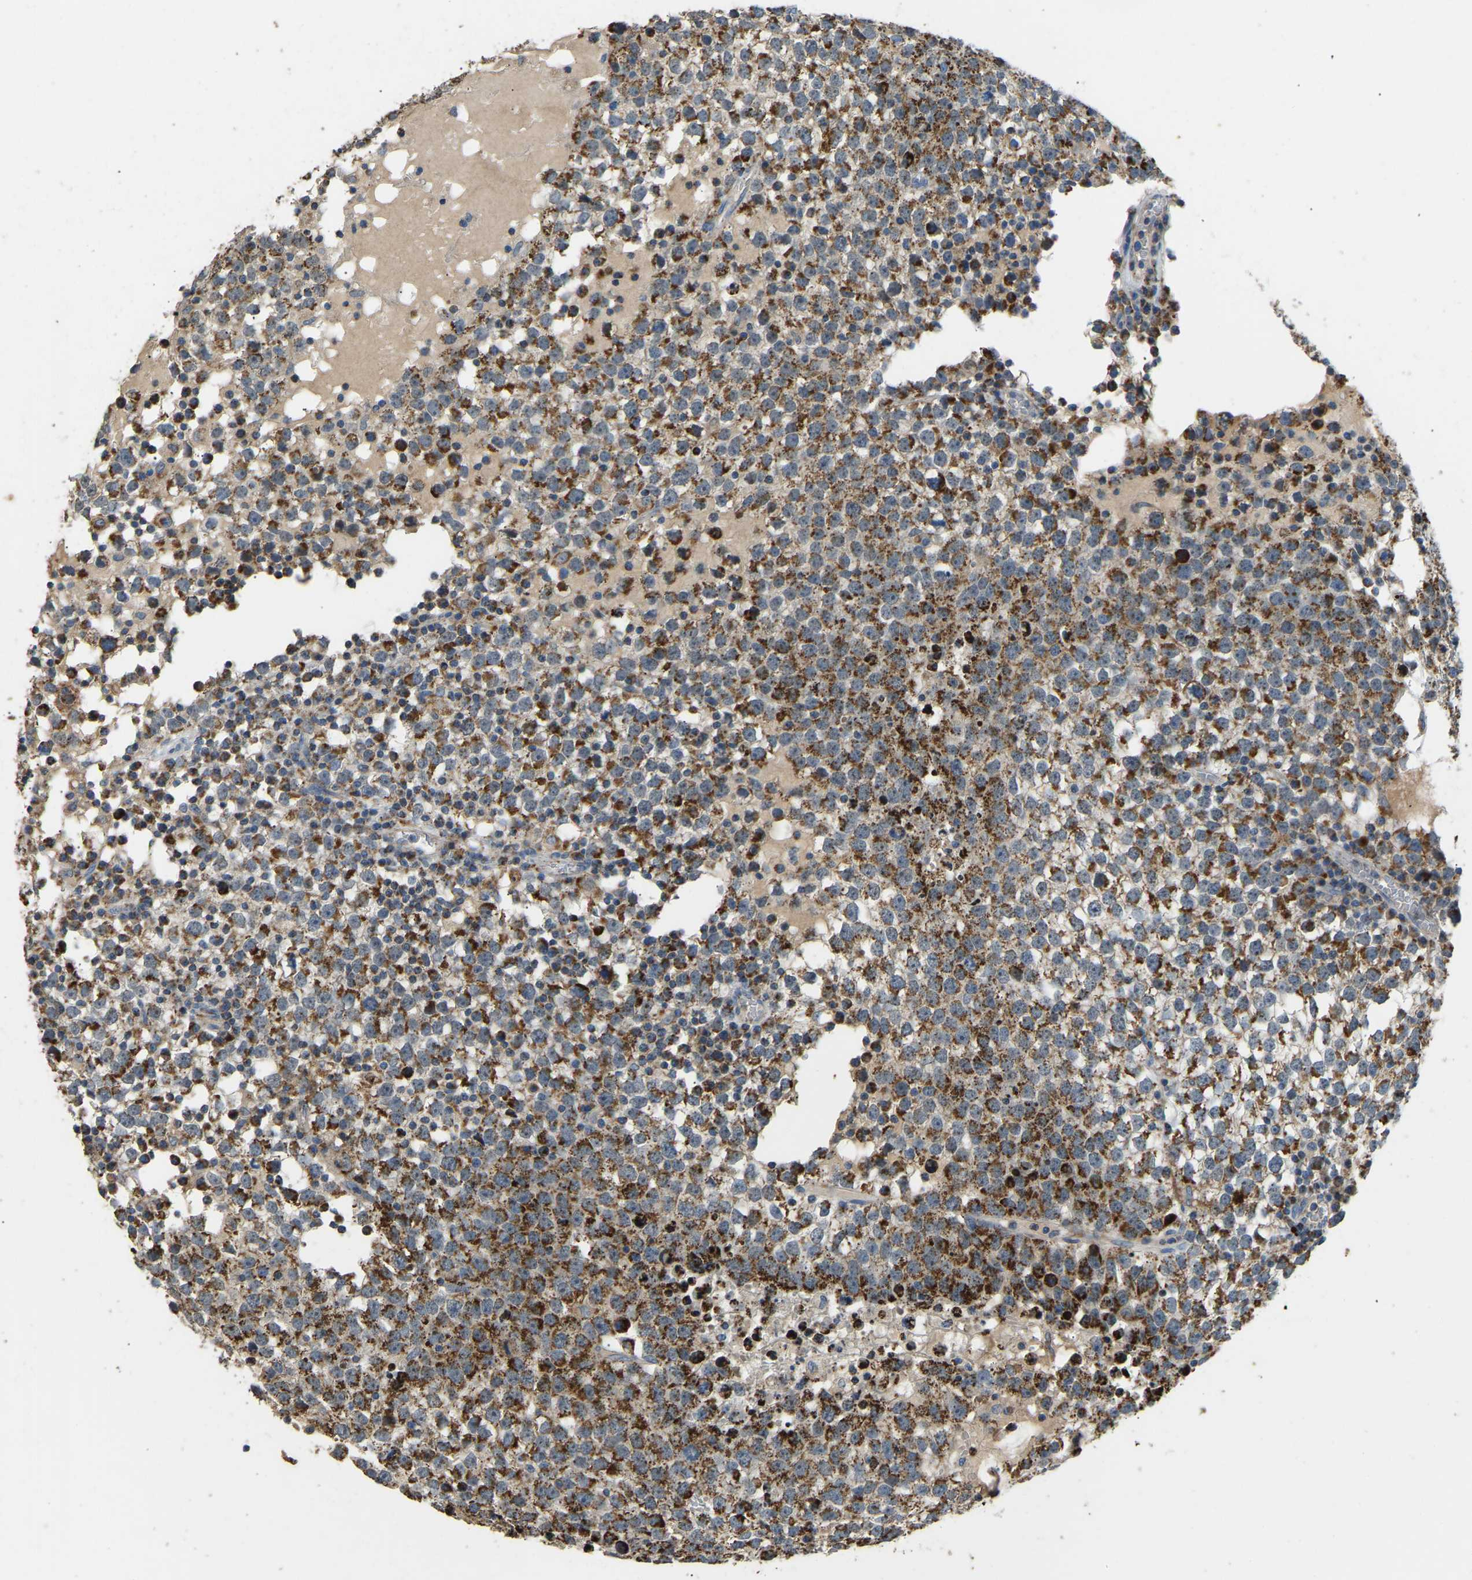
{"staining": {"intensity": "strong", "quantity": ">75%", "location": "cytoplasmic/membranous"}, "tissue": "testis cancer", "cell_type": "Tumor cells", "image_type": "cancer", "snomed": [{"axis": "morphology", "description": "Seminoma, NOS"}, {"axis": "topography", "description": "Testis"}], "caption": "Human testis seminoma stained with a brown dye shows strong cytoplasmic/membranous positive expression in approximately >75% of tumor cells.", "gene": "ZNF200", "patient": {"sex": "male", "age": 65}}